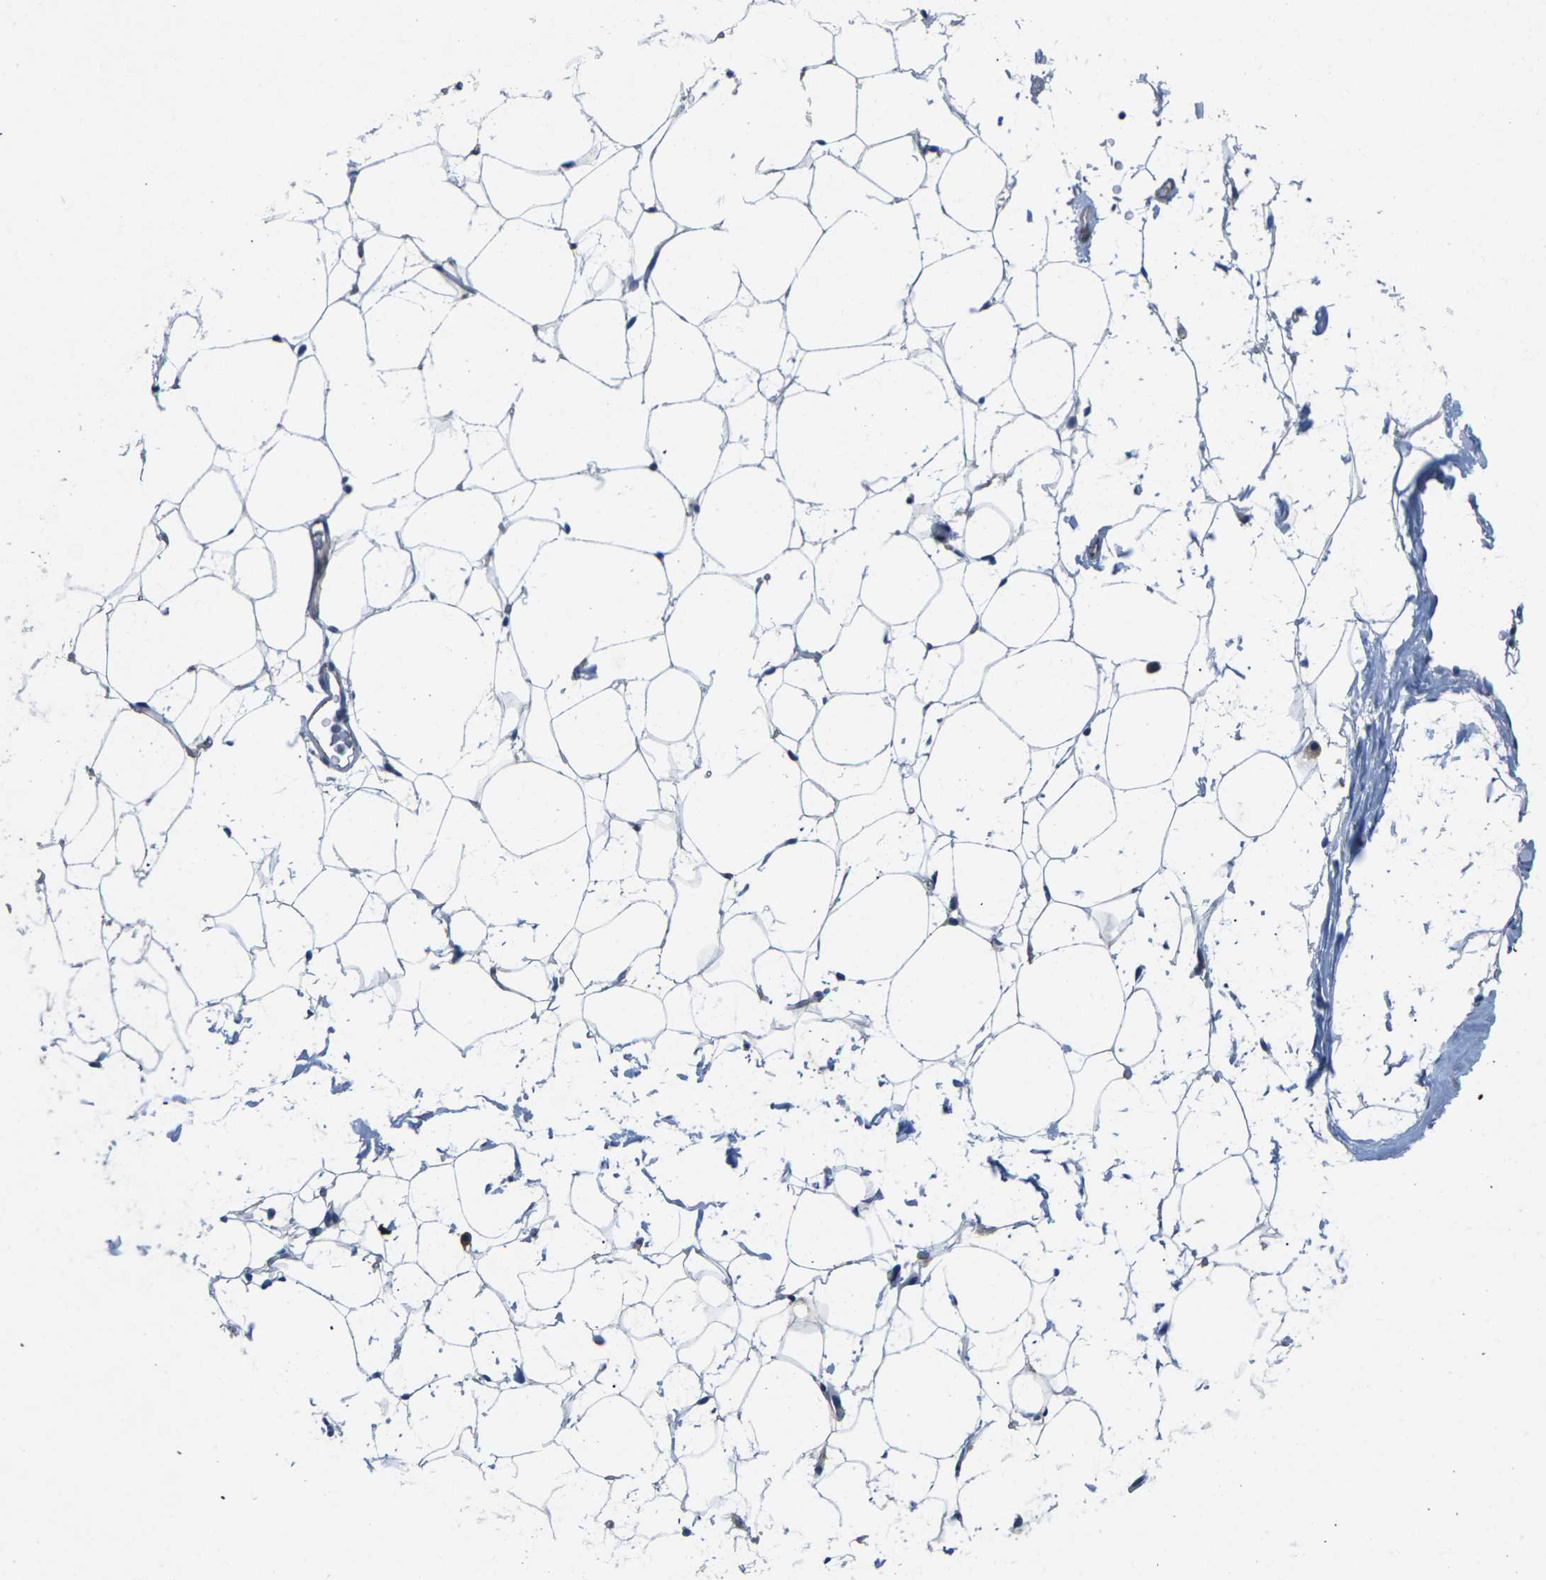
{"staining": {"intensity": "negative", "quantity": "none", "location": "none"}, "tissue": "adipose tissue", "cell_type": "Adipocytes", "image_type": "normal", "snomed": [{"axis": "morphology", "description": "Normal tissue, NOS"}, {"axis": "topography", "description": "Breast"}, {"axis": "topography", "description": "Soft tissue"}], "caption": "A high-resolution image shows immunohistochemistry (IHC) staining of benign adipose tissue, which reveals no significant expression in adipocytes. (Immunohistochemistry, brightfield microscopy, high magnification).", "gene": "CTNND1", "patient": {"sex": "female", "age": 75}}